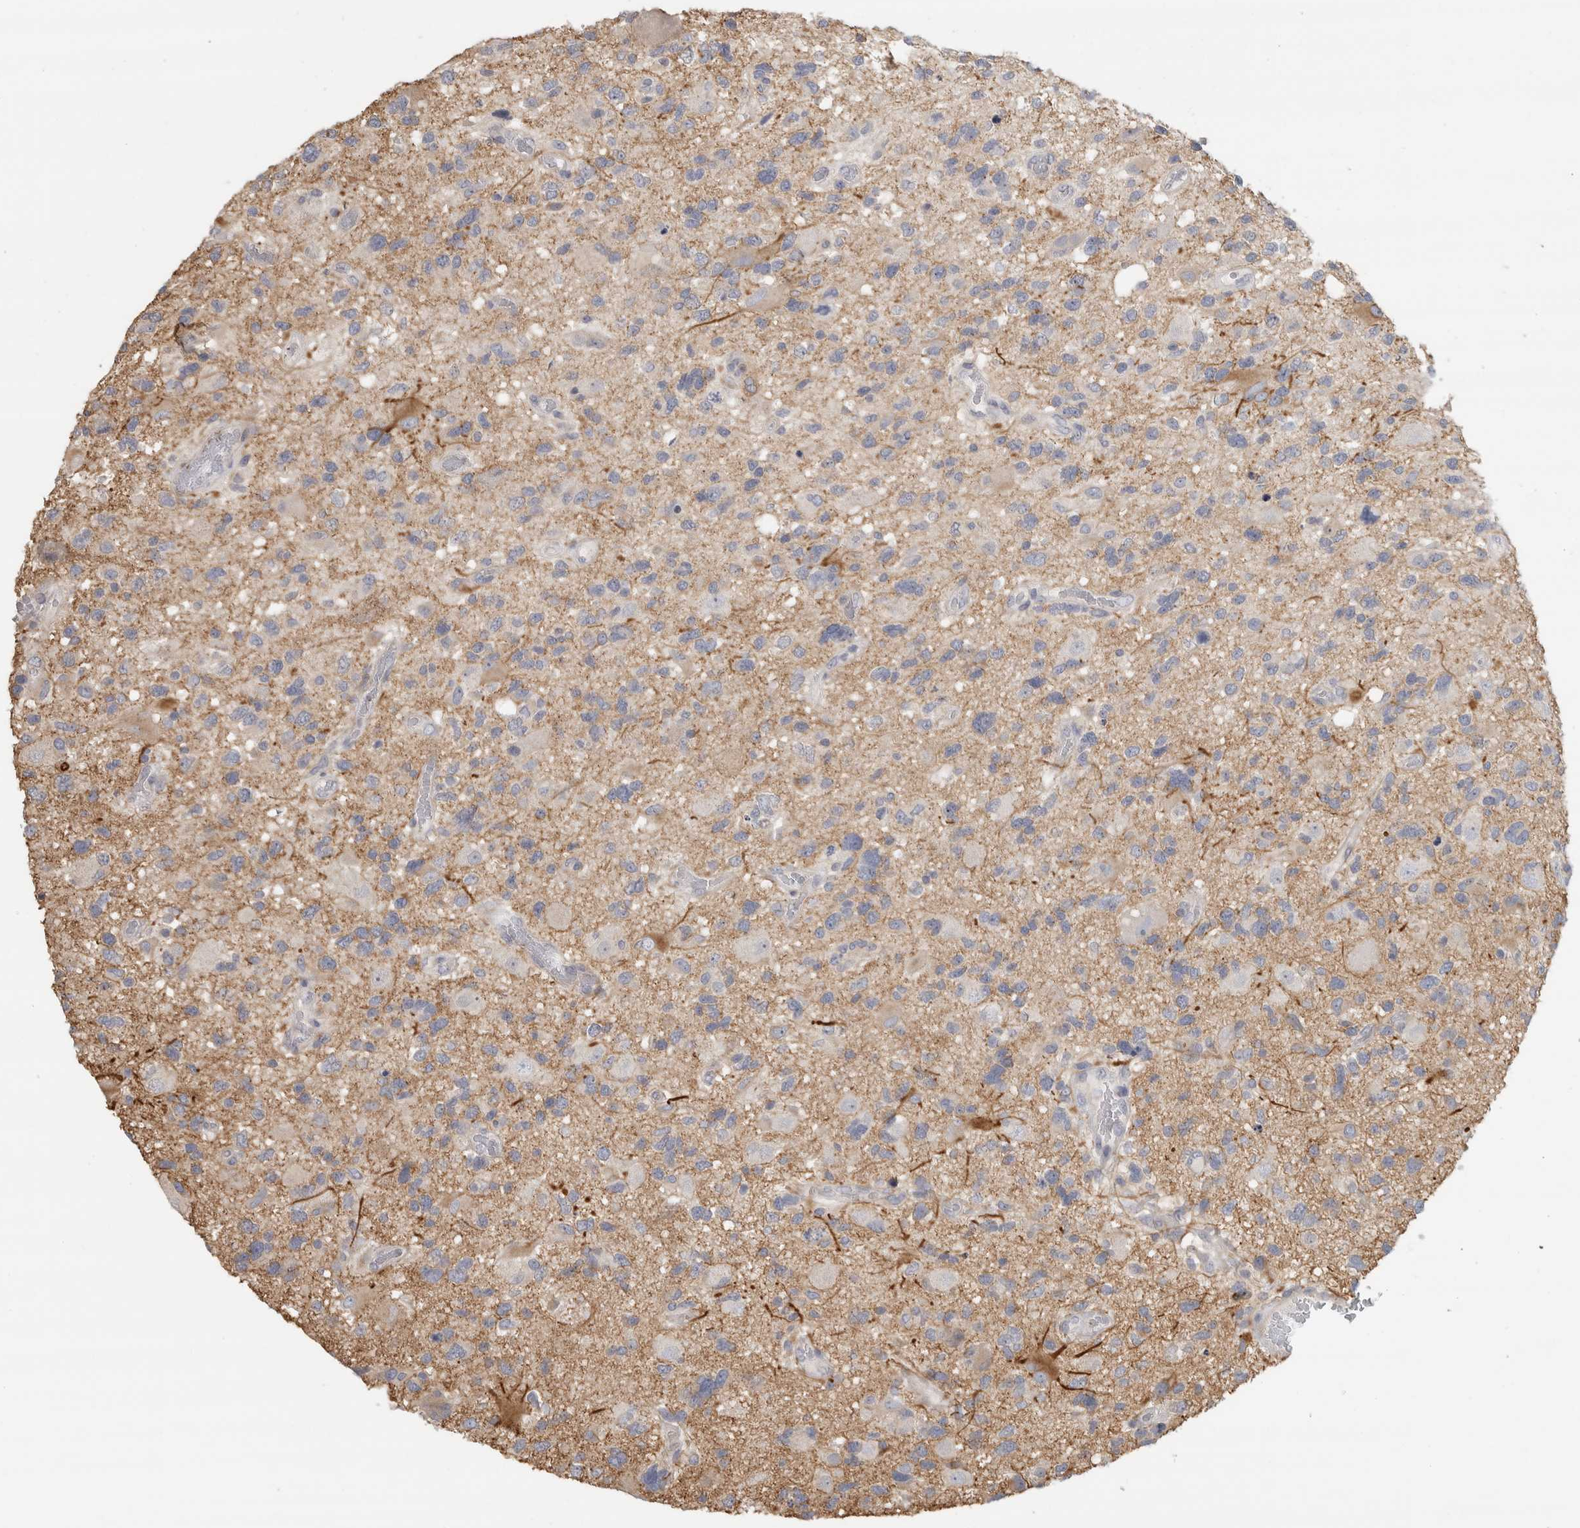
{"staining": {"intensity": "negative", "quantity": "none", "location": "none"}, "tissue": "glioma", "cell_type": "Tumor cells", "image_type": "cancer", "snomed": [{"axis": "morphology", "description": "Glioma, malignant, High grade"}, {"axis": "topography", "description": "Brain"}], "caption": "Histopathology image shows no significant protein staining in tumor cells of glioma.", "gene": "DCXR", "patient": {"sex": "male", "age": 33}}